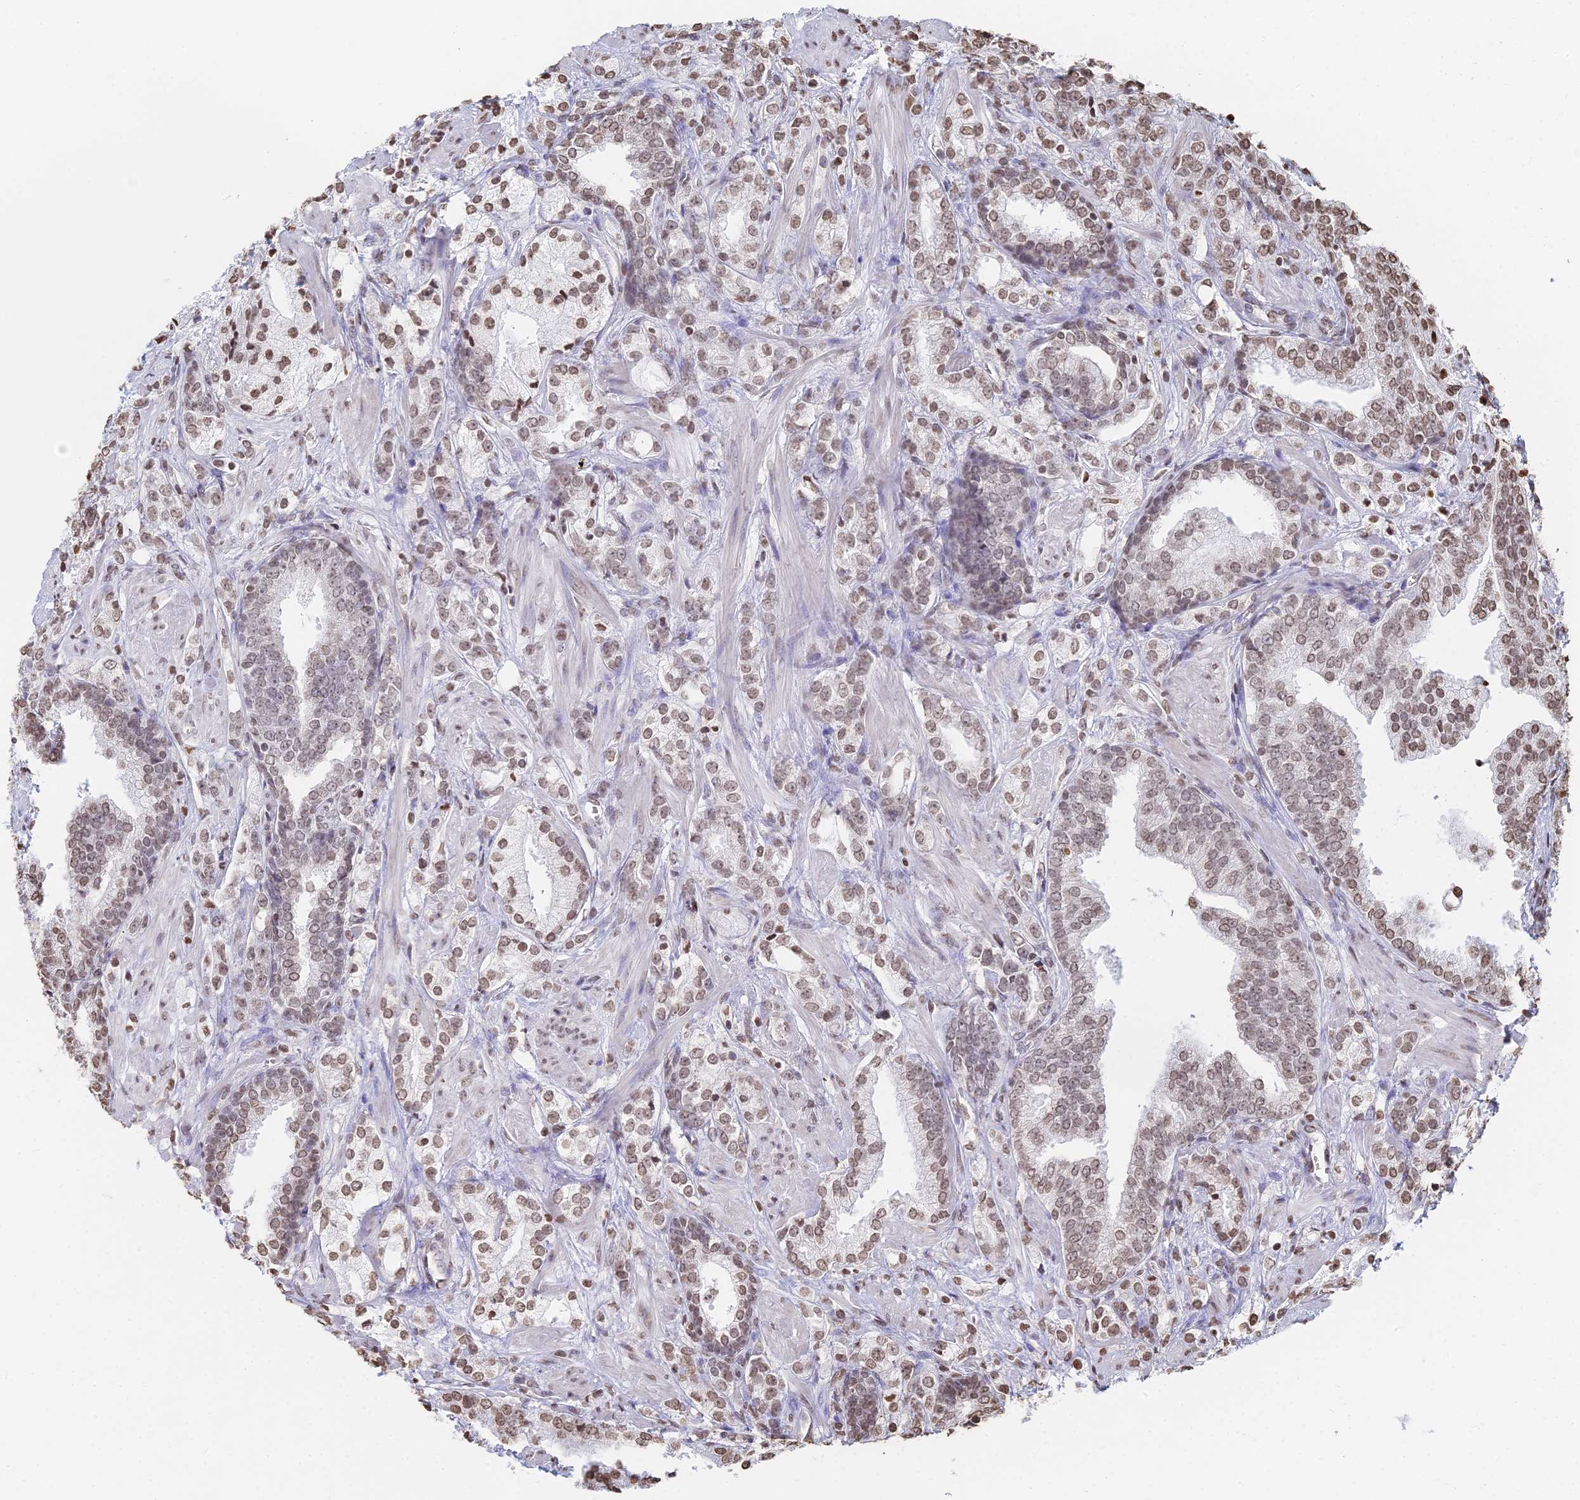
{"staining": {"intensity": "weak", "quantity": ">75%", "location": "nuclear"}, "tissue": "prostate cancer", "cell_type": "Tumor cells", "image_type": "cancer", "snomed": [{"axis": "morphology", "description": "Adenocarcinoma, High grade"}, {"axis": "topography", "description": "Prostate"}], "caption": "This is an image of IHC staining of prostate cancer, which shows weak staining in the nuclear of tumor cells.", "gene": "GBP3", "patient": {"sex": "male", "age": 50}}